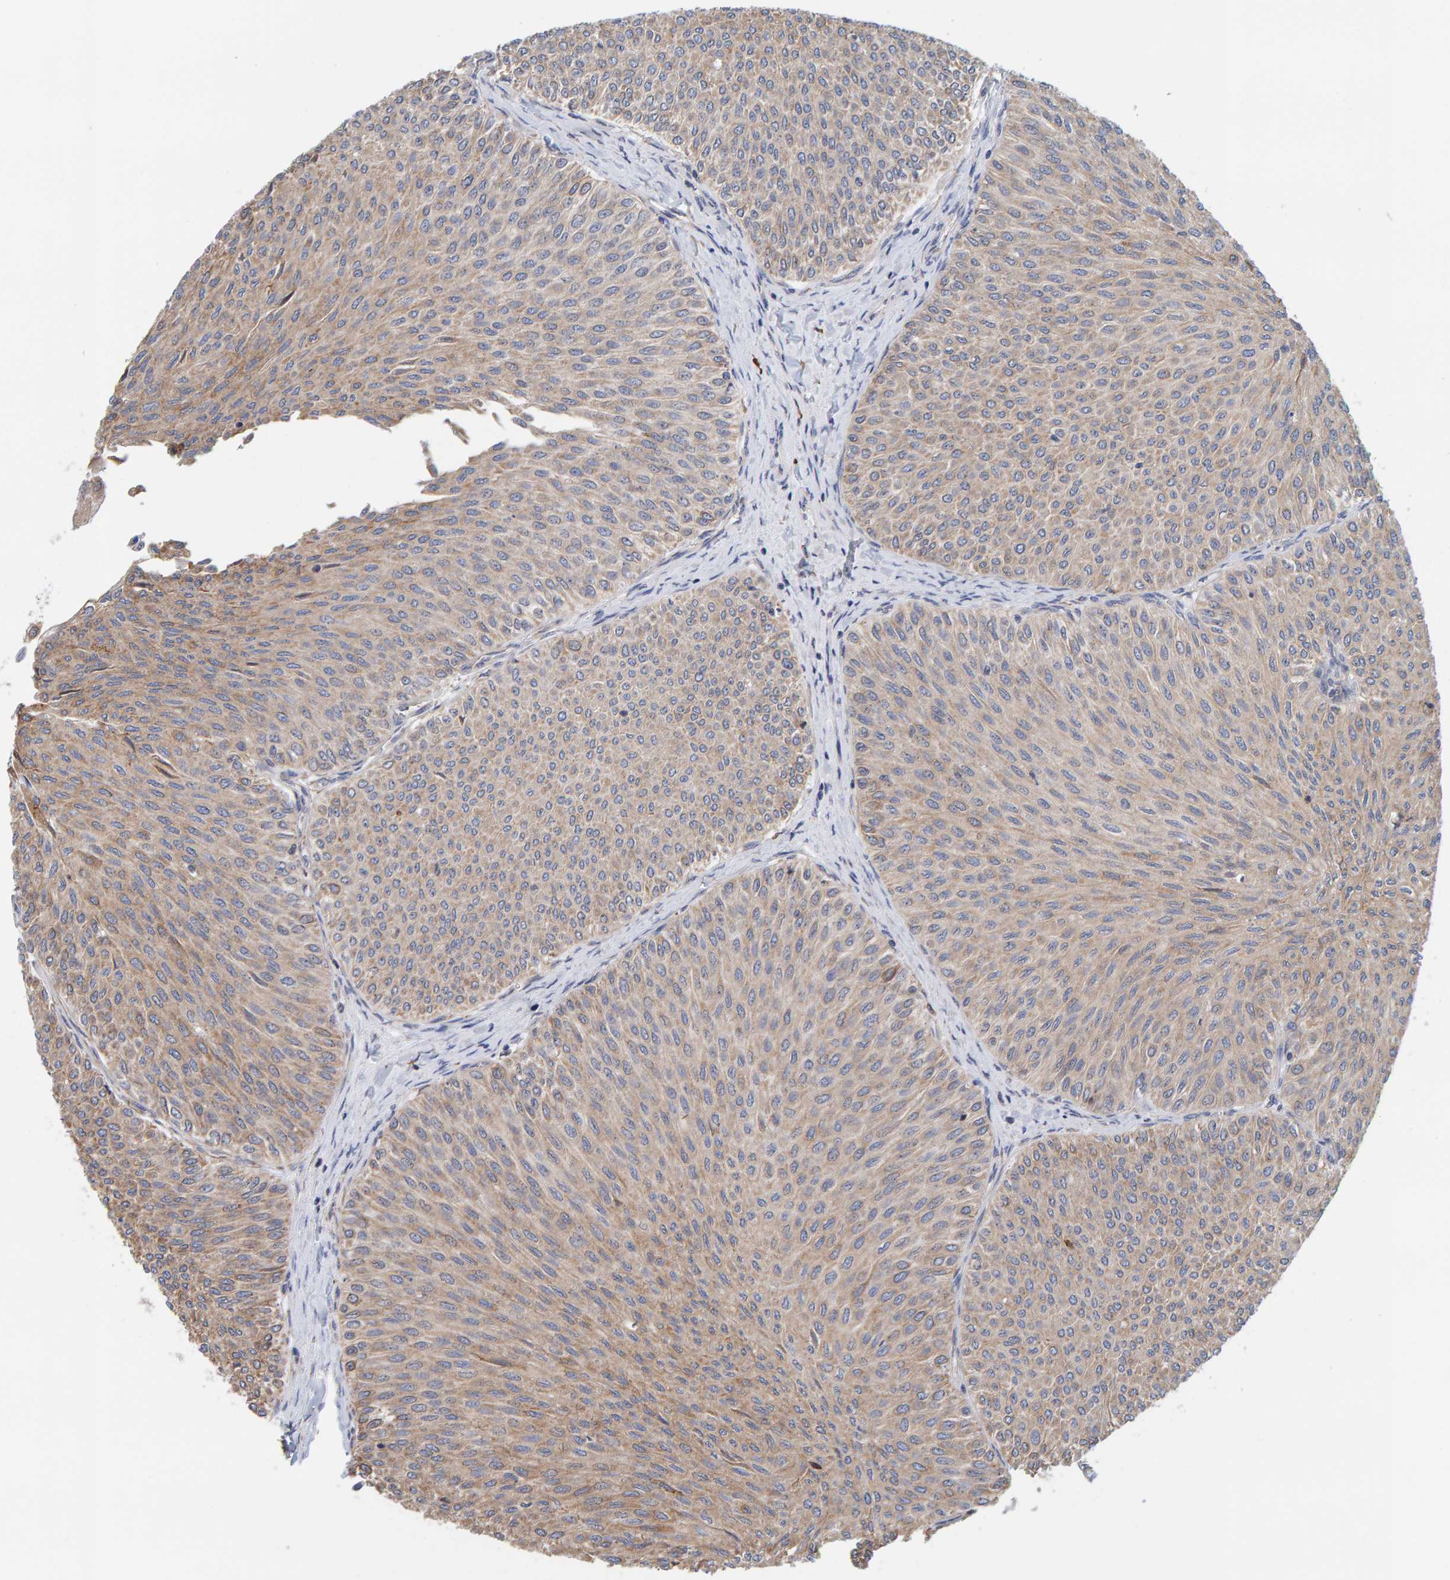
{"staining": {"intensity": "weak", "quantity": "25%-75%", "location": "cytoplasmic/membranous"}, "tissue": "urothelial cancer", "cell_type": "Tumor cells", "image_type": "cancer", "snomed": [{"axis": "morphology", "description": "Urothelial carcinoma, Low grade"}, {"axis": "topography", "description": "Urinary bladder"}], "caption": "Immunohistochemical staining of urothelial cancer shows low levels of weak cytoplasmic/membranous protein positivity in about 25%-75% of tumor cells. (Brightfield microscopy of DAB IHC at high magnification).", "gene": "SGPL1", "patient": {"sex": "male", "age": 78}}